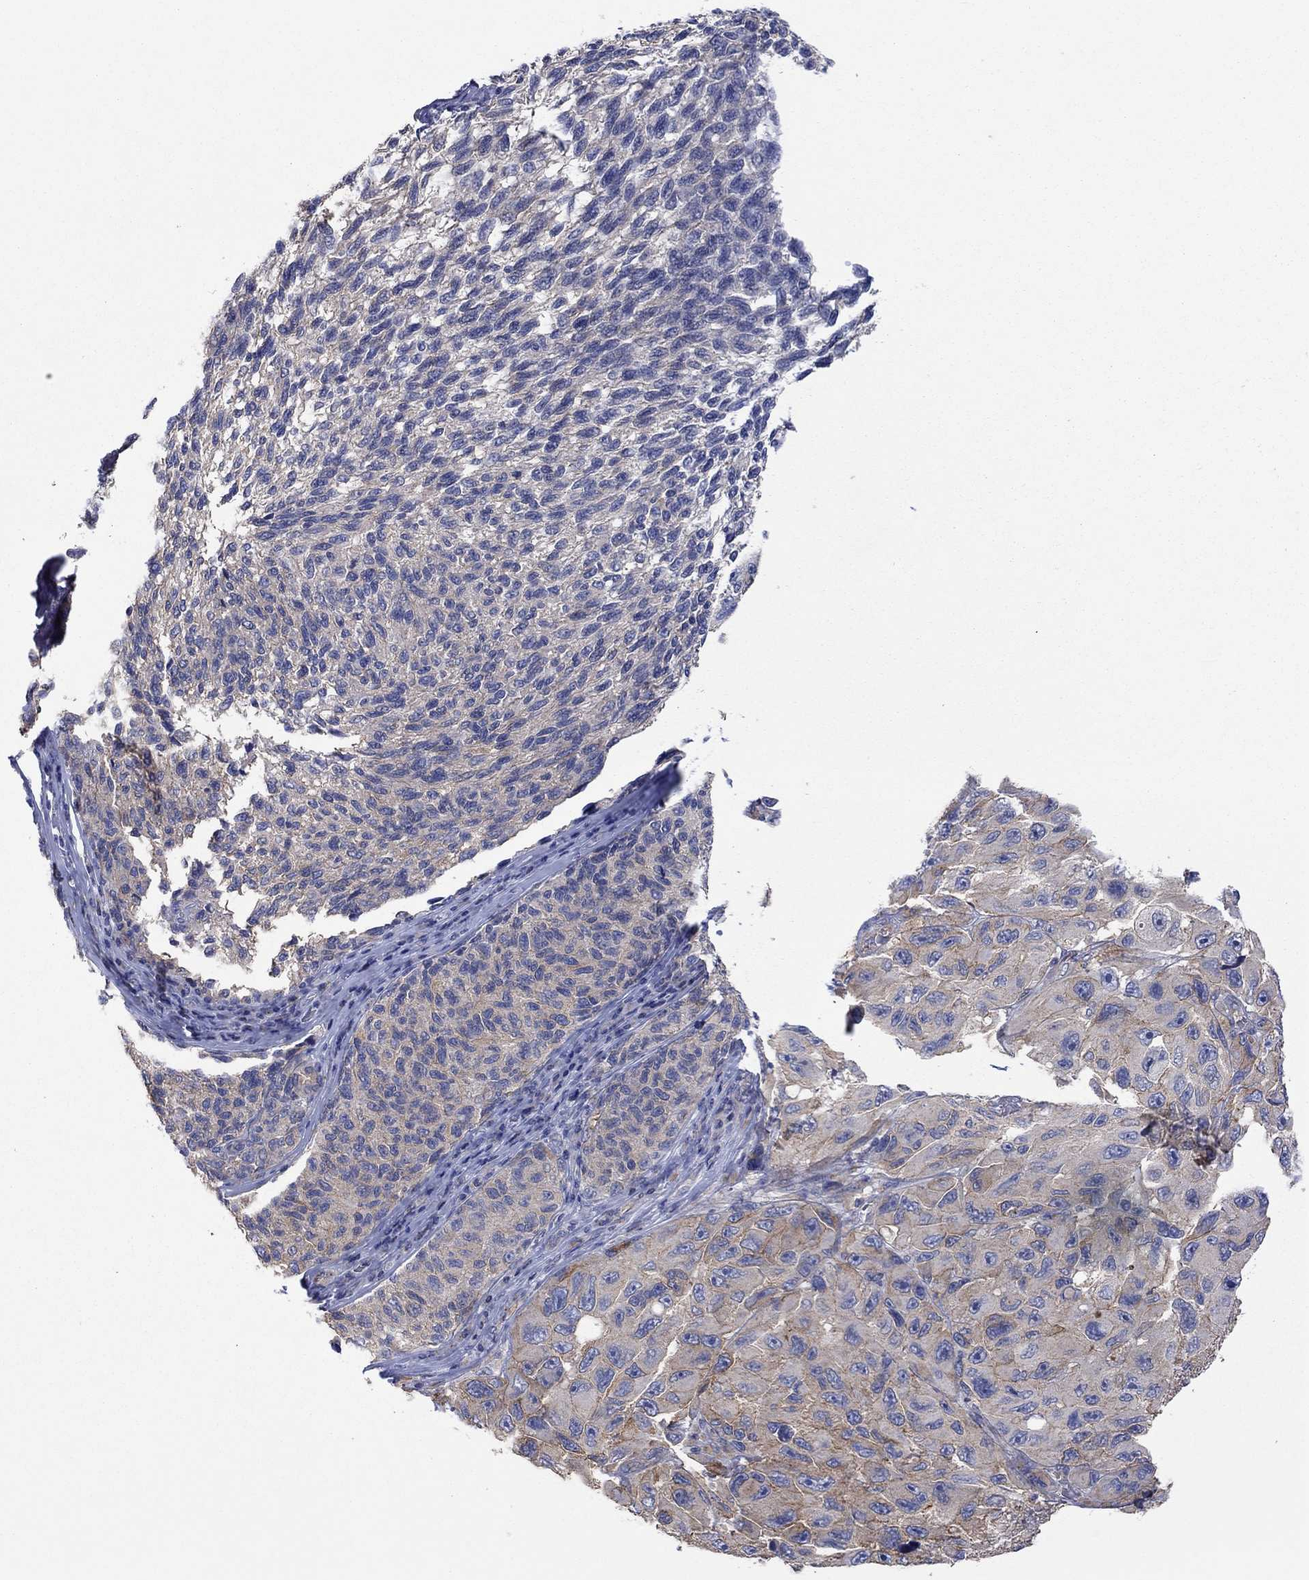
{"staining": {"intensity": "moderate", "quantity": "<25%", "location": "cytoplasmic/membranous"}, "tissue": "melanoma", "cell_type": "Tumor cells", "image_type": "cancer", "snomed": [{"axis": "morphology", "description": "Malignant melanoma, NOS"}, {"axis": "topography", "description": "Skin"}], "caption": "Melanoma tissue shows moderate cytoplasmic/membranous positivity in about <25% of tumor cells, visualized by immunohistochemistry.", "gene": "TPRN", "patient": {"sex": "female", "age": 73}}